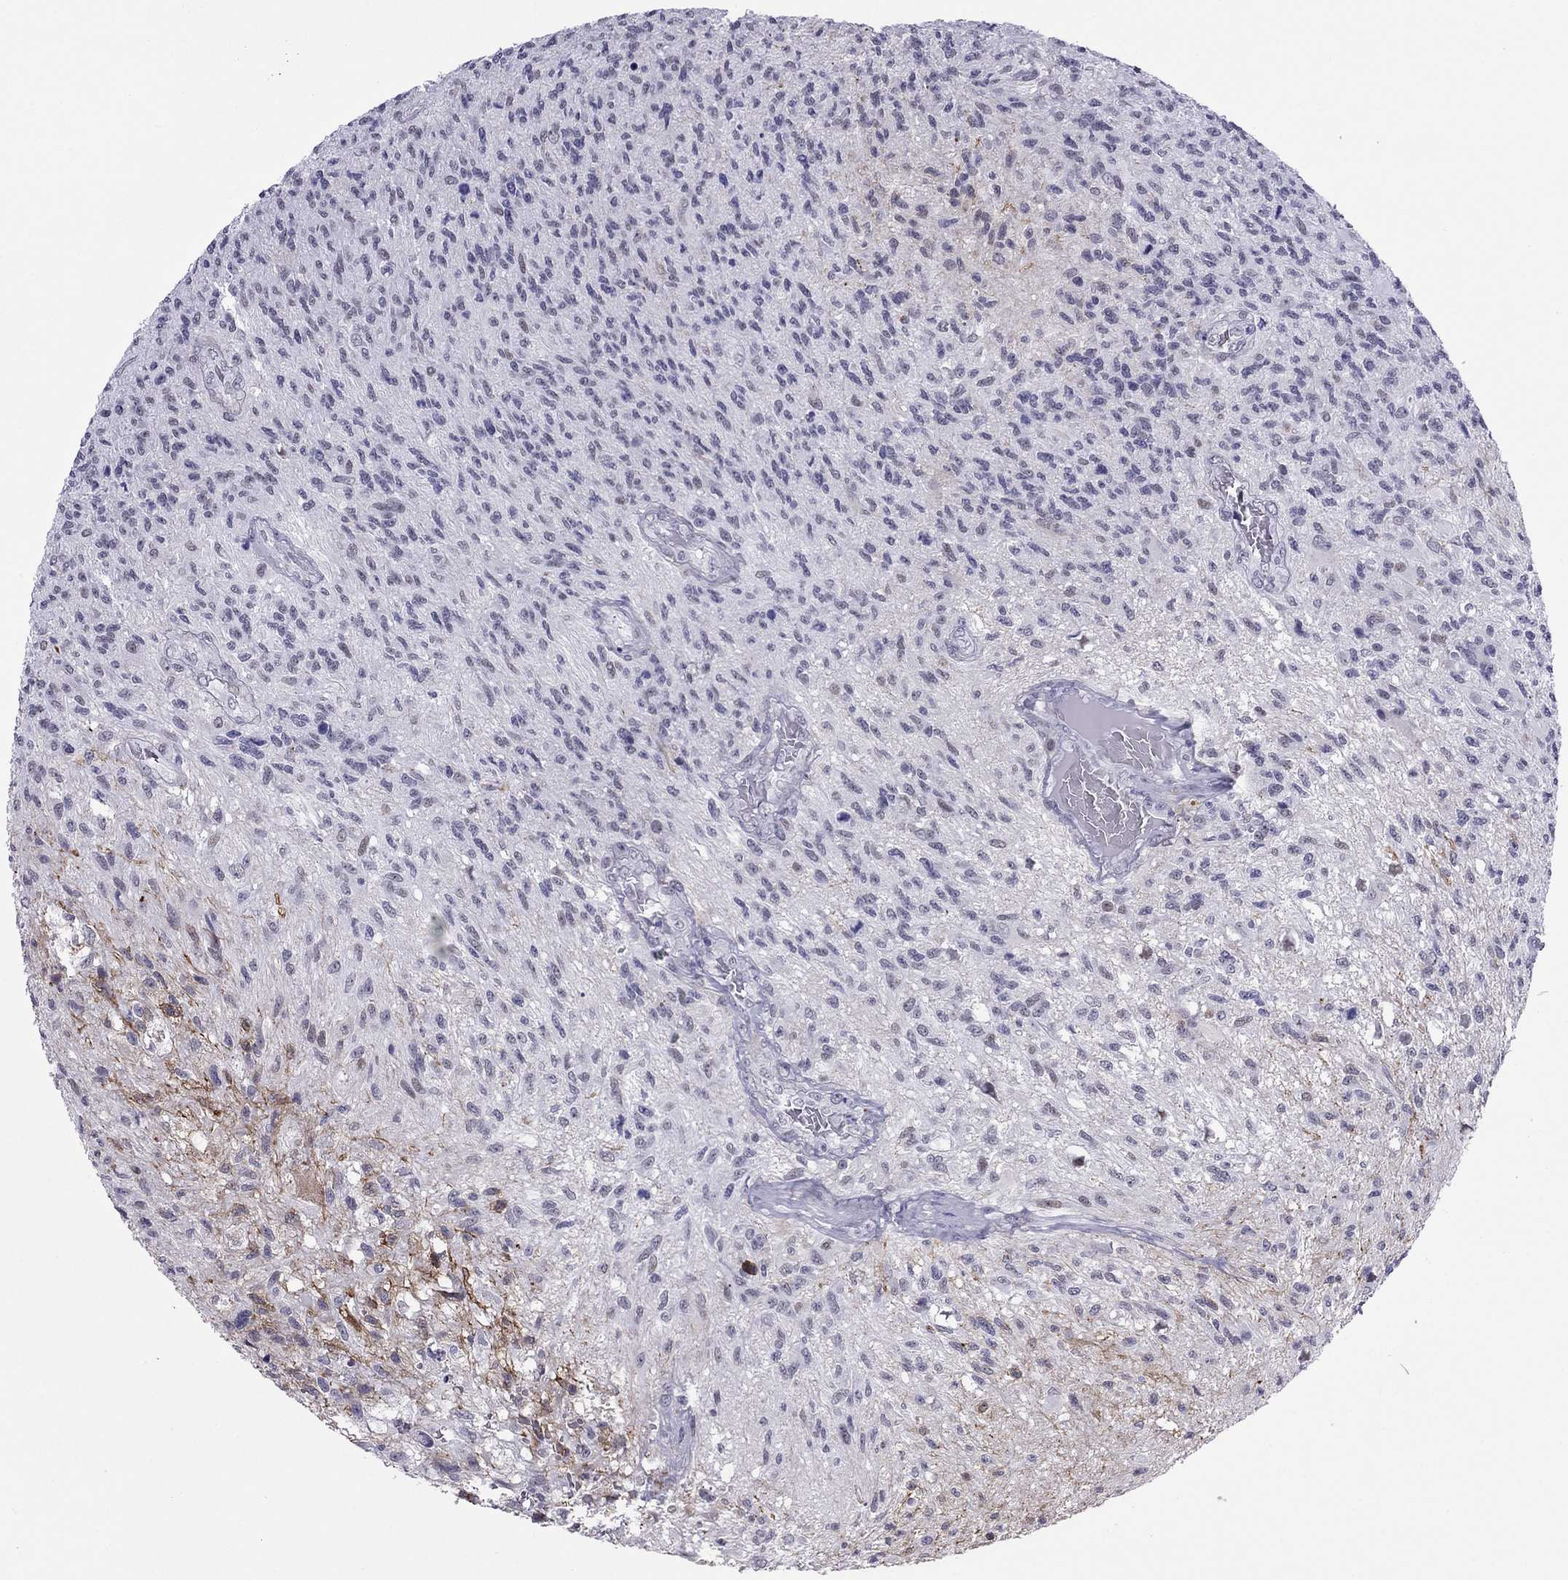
{"staining": {"intensity": "negative", "quantity": "none", "location": "none"}, "tissue": "glioma", "cell_type": "Tumor cells", "image_type": "cancer", "snomed": [{"axis": "morphology", "description": "Glioma, malignant, High grade"}, {"axis": "topography", "description": "Brain"}], "caption": "A high-resolution image shows immunohistochemistry staining of malignant glioma (high-grade), which shows no significant staining in tumor cells.", "gene": "ZNF646", "patient": {"sex": "male", "age": 56}}